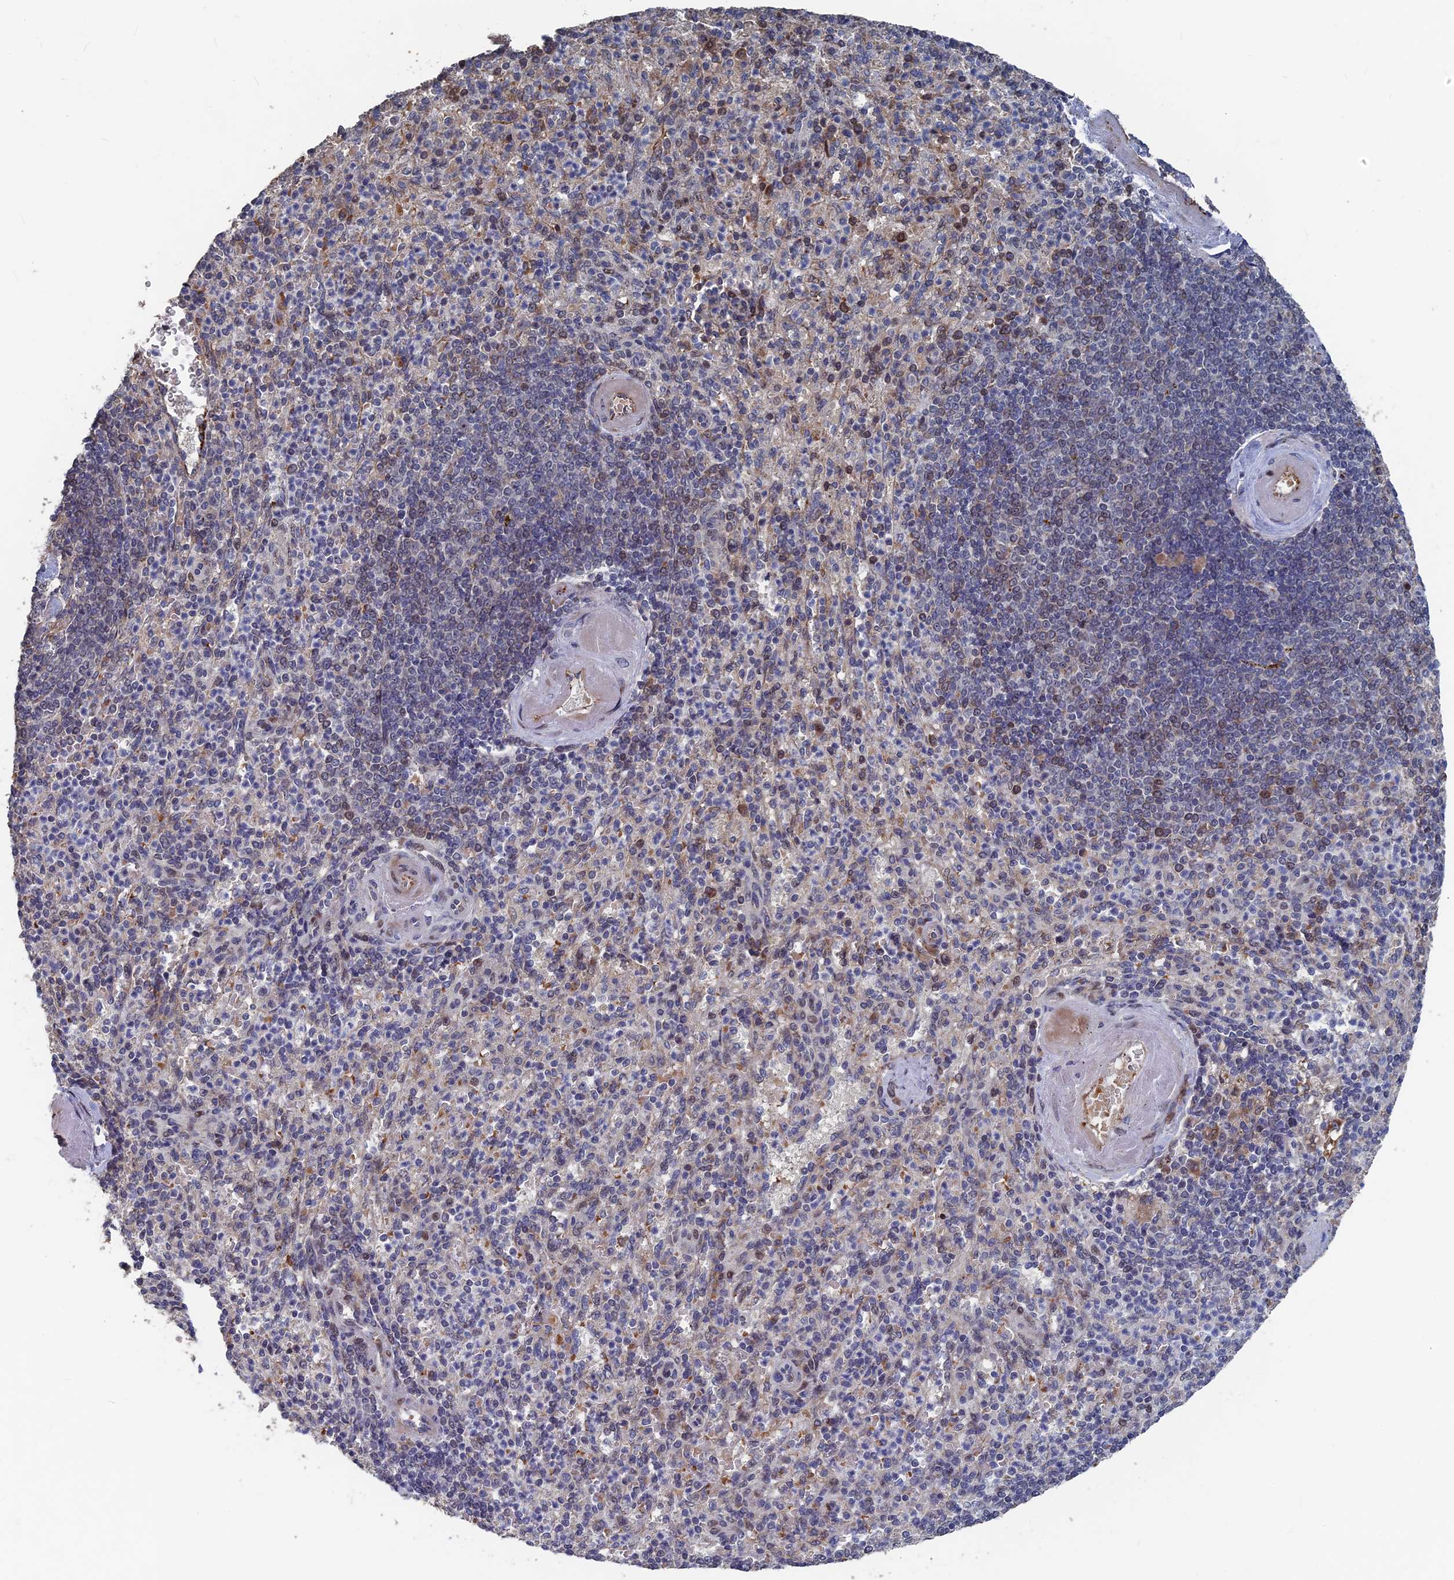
{"staining": {"intensity": "moderate", "quantity": "<25%", "location": "cytoplasmic/membranous"}, "tissue": "spleen", "cell_type": "Cells in red pulp", "image_type": "normal", "snomed": [{"axis": "morphology", "description": "Normal tissue, NOS"}, {"axis": "topography", "description": "Spleen"}], "caption": "A histopathology image showing moderate cytoplasmic/membranous expression in approximately <25% of cells in red pulp in benign spleen, as visualized by brown immunohistochemical staining.", "gene": "SH3D21", "patient": {"sex": "female", "age": 74}}